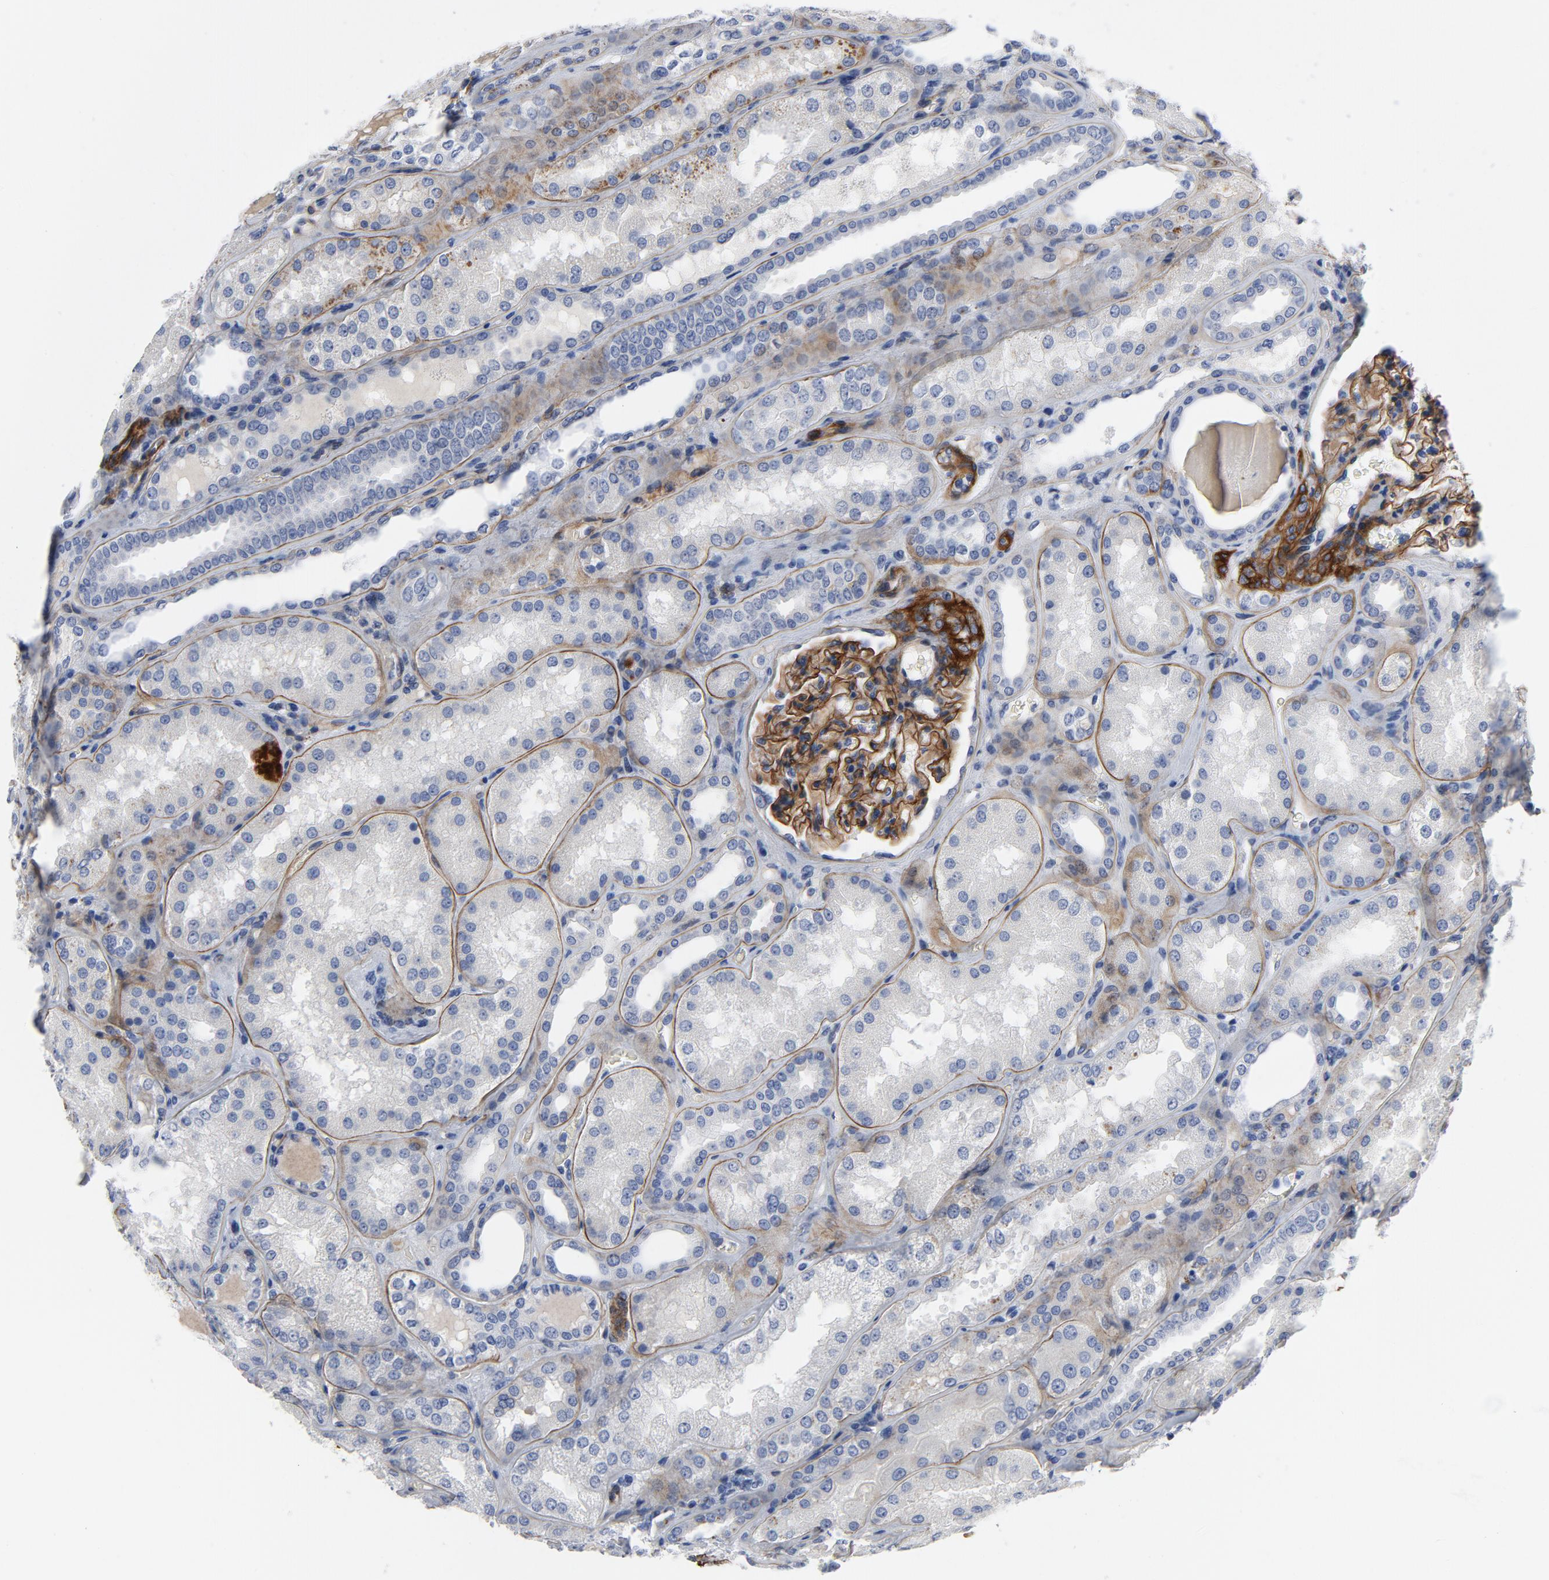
{"staining": {"intensity": "strong", "quantity": ">75%", "location": "cytoplasmic/membranous"}, "tissue": "kidney", "cell_type": "Cells in glomeruli", "image_type": "normal", "snomed": [{"axis": "morphology", "description": "Normal tissue, NOS"}, {"axis": "topography", "description": "Kidney"}], "caption": "A histopathology image of kidney stained for a protein exhibits strong cytoplasmic/membranous brown staining in cells in glomeruli.", "gene": "LAMC1", "patient": {"sex": "female", "age": 56}}